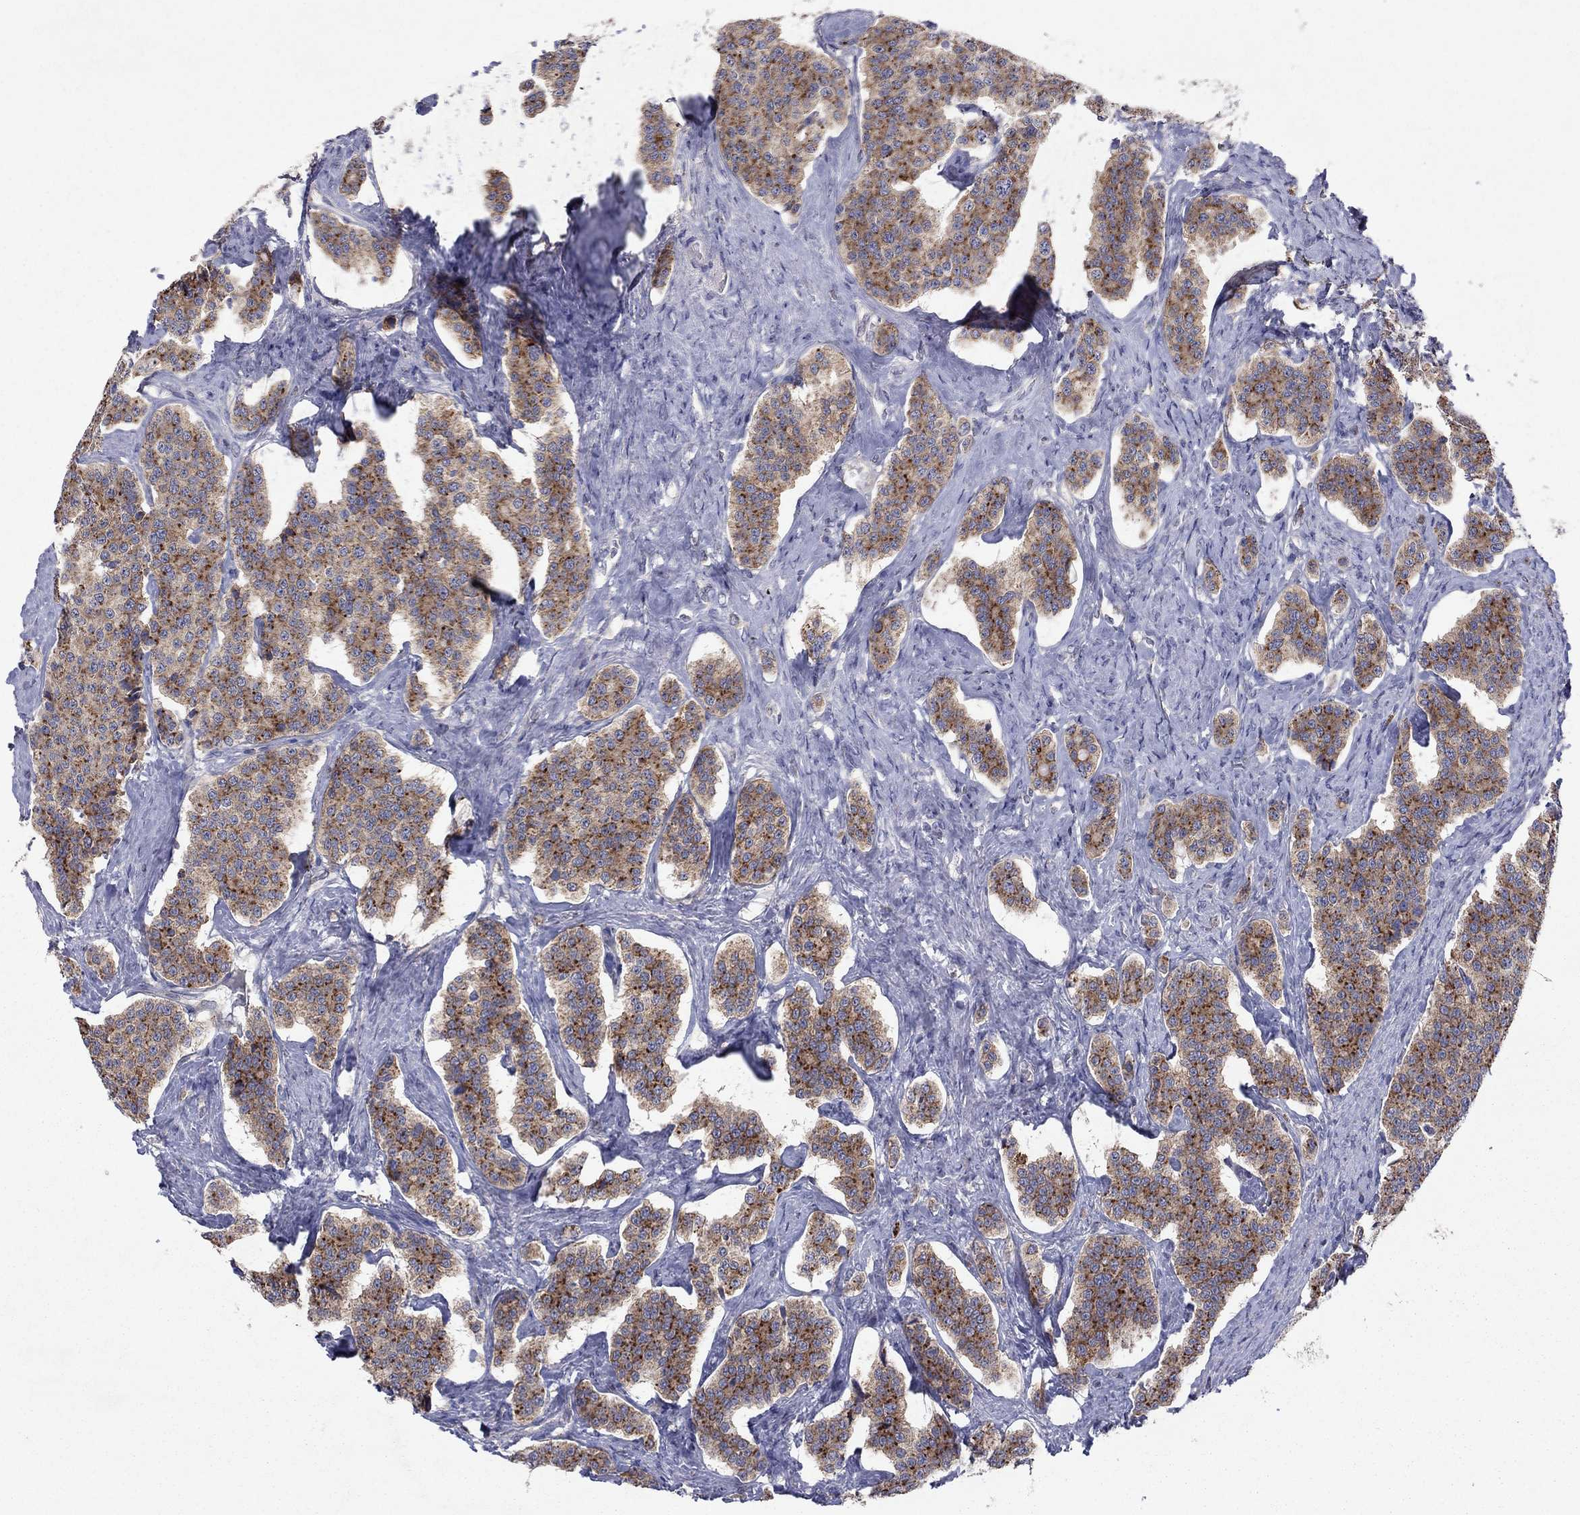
{"staining": {"intensity": "strong", "quantity": "25%-75%", "location": "cytoplasmic/membranous"}, "tissue": "carcinoid", "cell_type": "Tumor cells", "image_type": "cancer", "snomed": [{"axis": "morphology", "description": "Carcinoid, malignant, NOS"}, {"axis": "topography", "description": "Small intestine"}], "caption": "High-magnification brightfield microscopy of carcinoid stained with DAB (3,3'-diaminobenzidine) (brown) and counterstained with hematoxylin (blue). tumor cells exhibit strong cytoplasmic/membranous positivity is identified in approximately25%-75% of cells.", "gene": "CRACDL", "patient": {"sex": "female", "age": 58}}